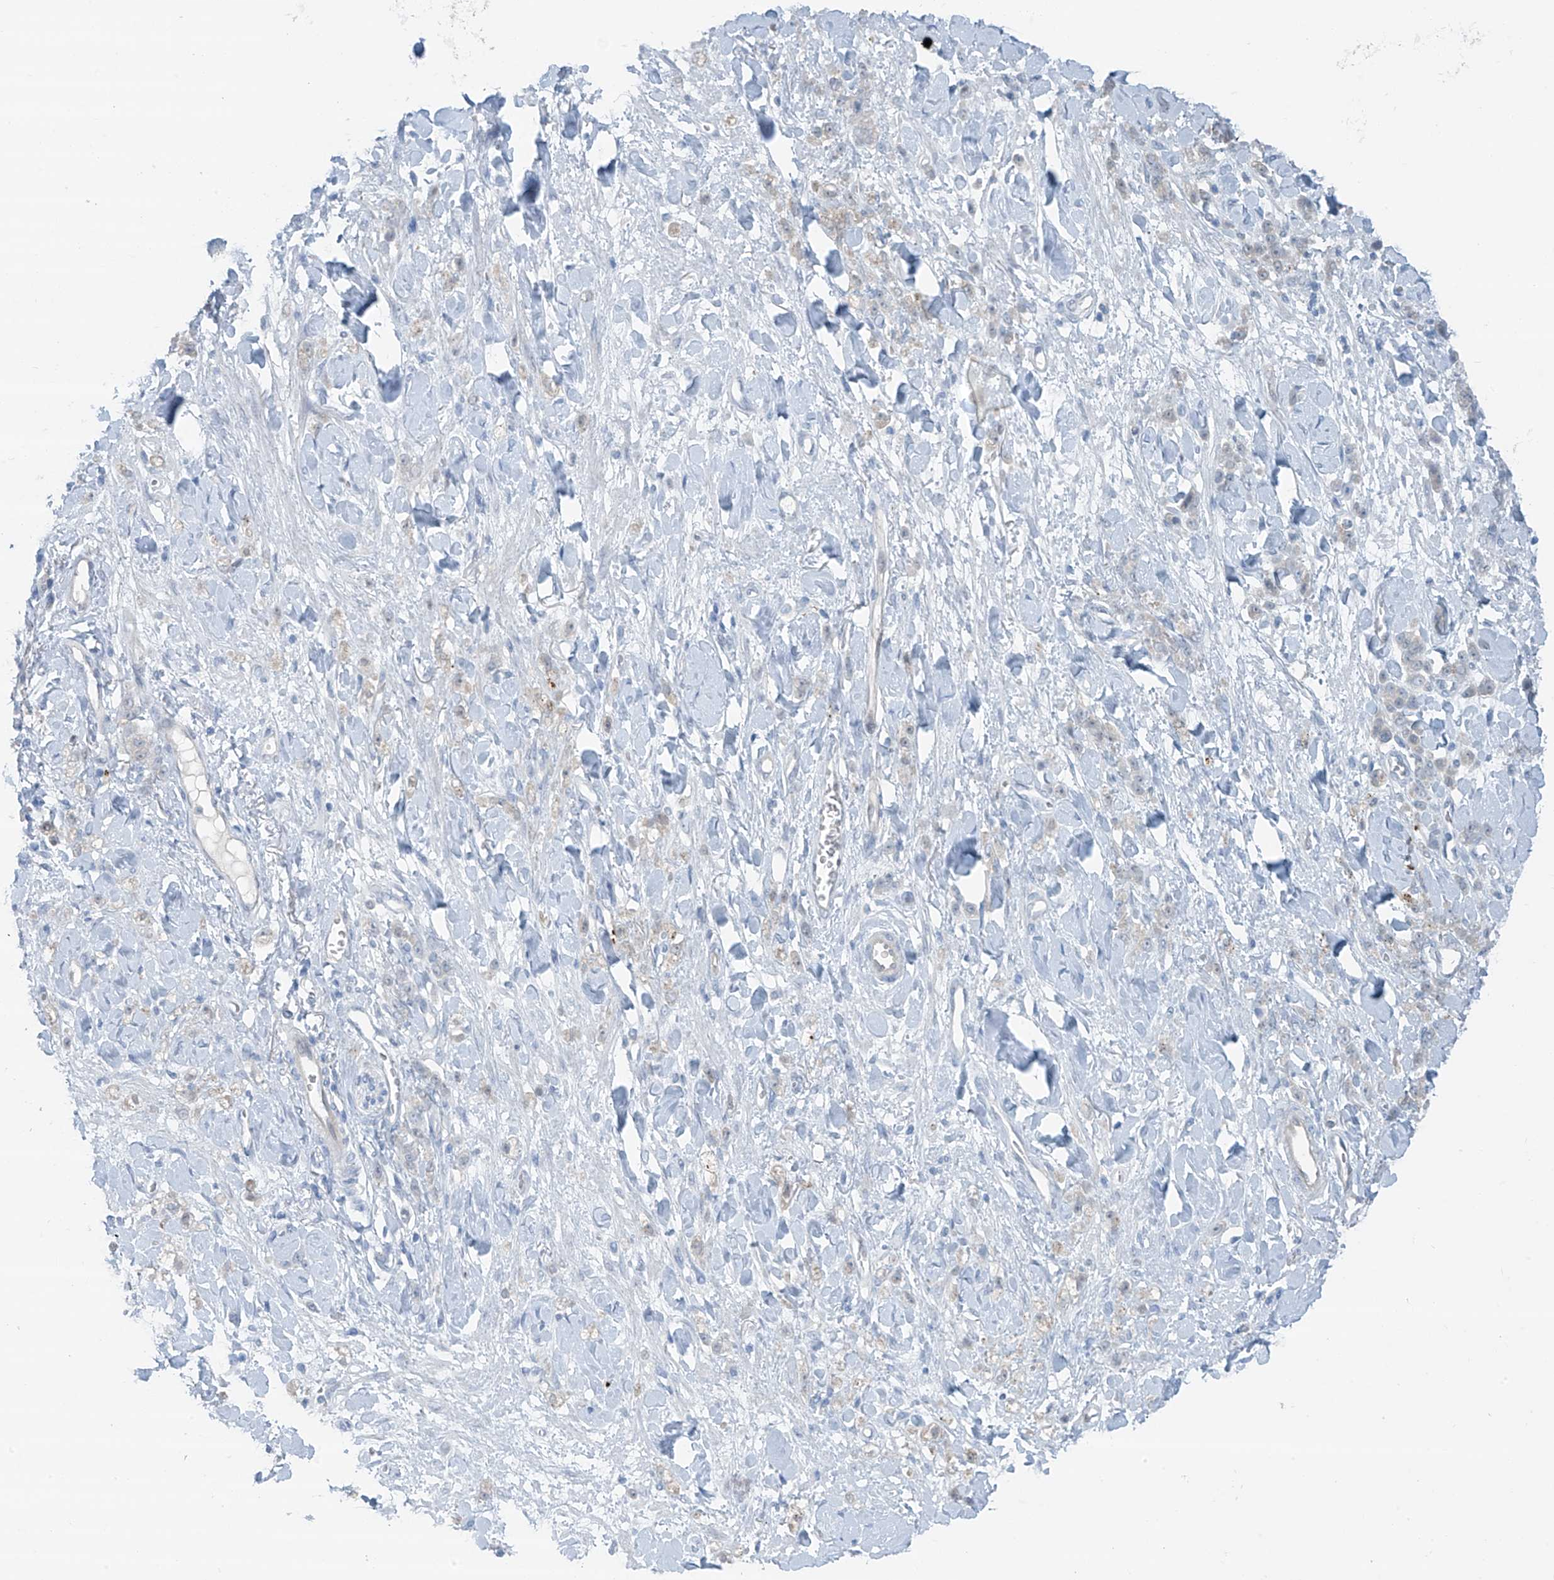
{"staining": {"intensity": "negative", "quantity": "none", "location": "none"}, "tissue": "stomach cancer", "cell_type": "Tumor cells", "image_type": "cancer", "snomed": [{"axis": "morphology", "description": "Normal tissue, NOS"}, {"axis": "morphology", "description": "Adenocarcinoma, NOS"}, {"axis": "topography", "description": "Stomach"}], "caption": "Immunohistochemistry (IHC) micrograph of adenocarcinoma (stomach) stained for a protein (brown), which reveals no expression in tumor cells.", "gene": "ZNF793", "patient": {"sex": "male", "age": 82}}